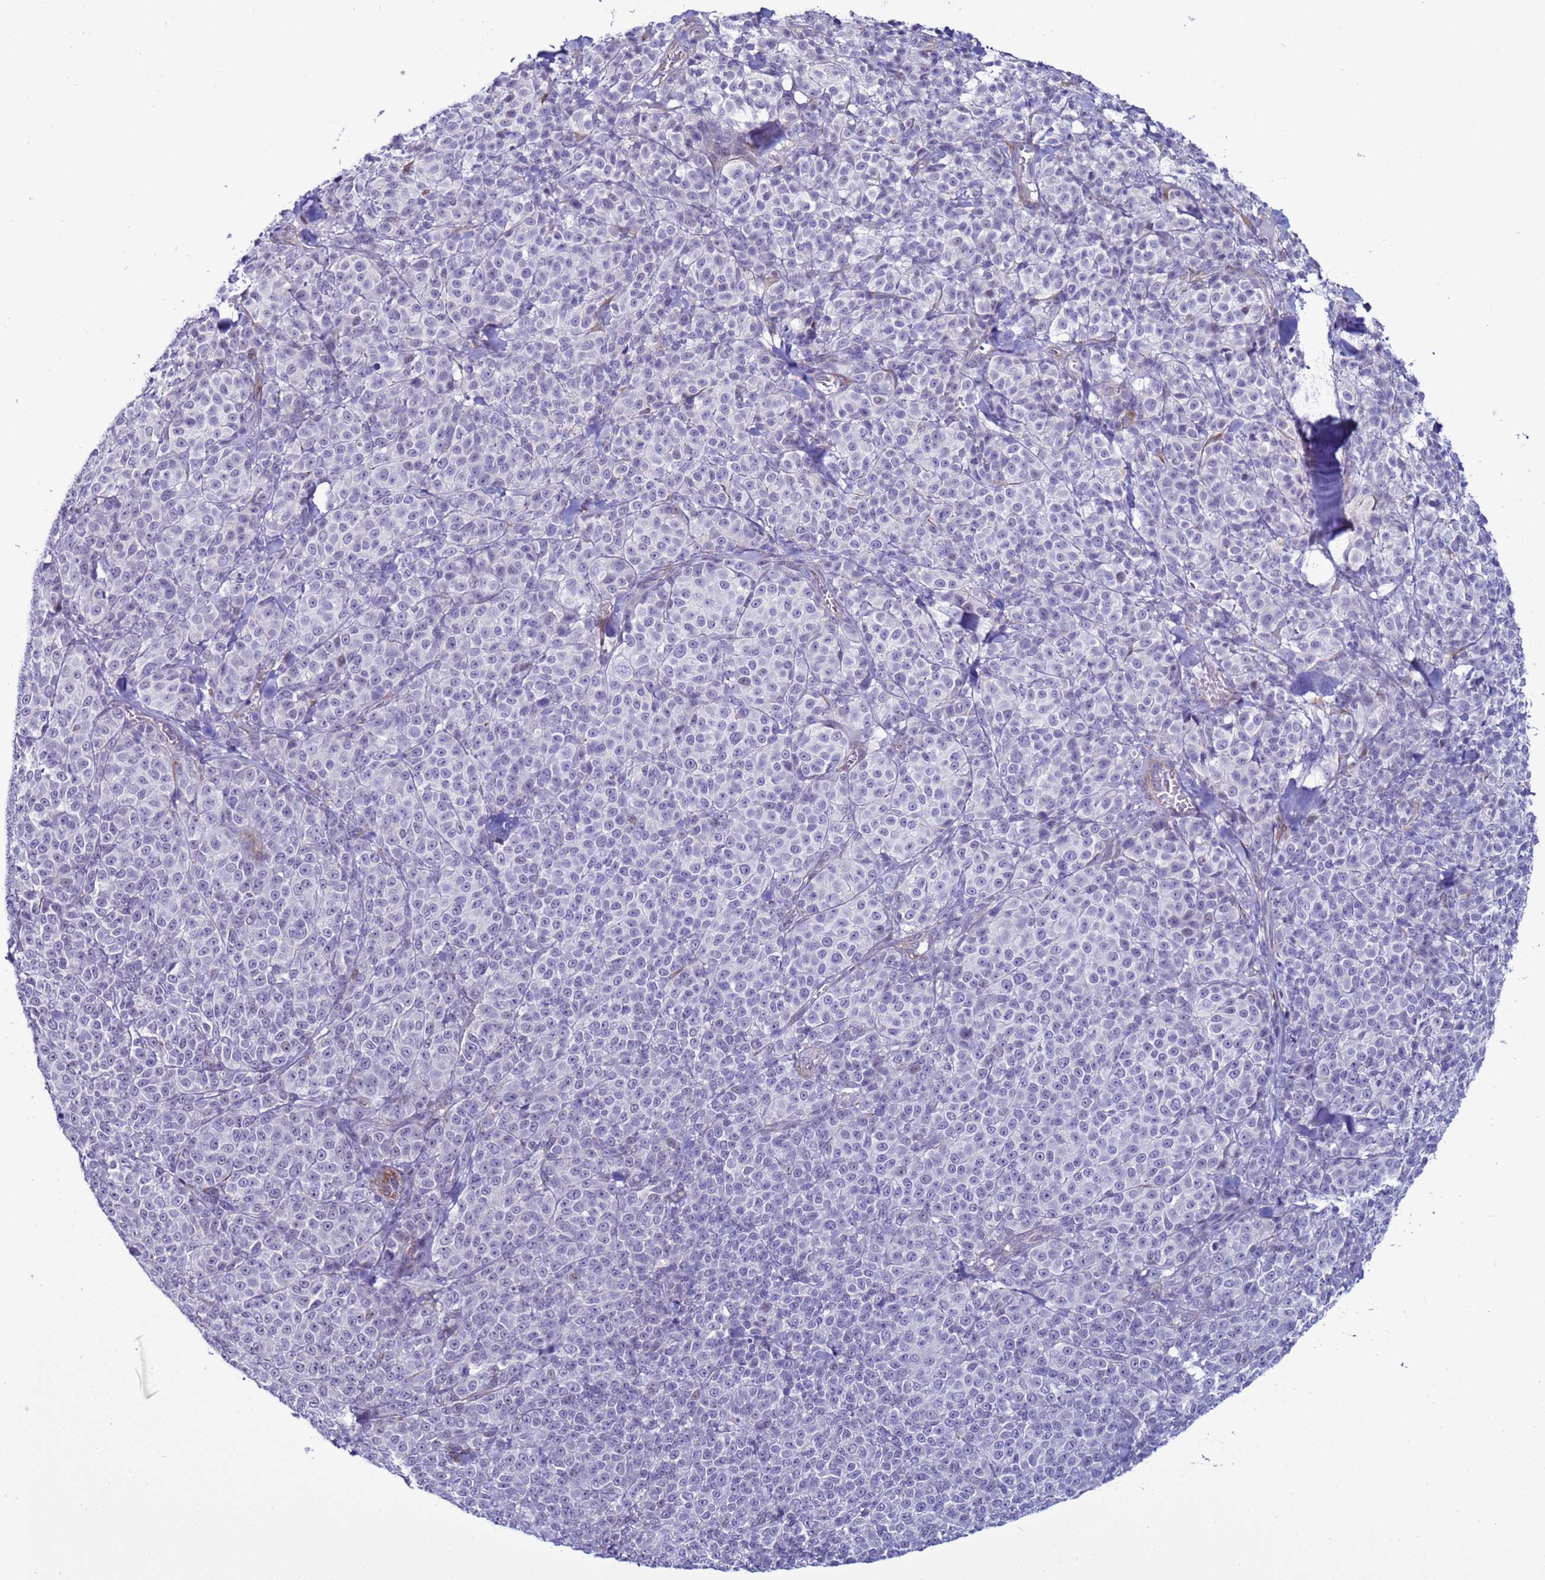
{"staining": {"intensity": "negative", "quantity": "none", "location": "none"}, "tissue": "melanoma", "cell_type": "Tumor cells", "image_type": "cancer", "snomed": [{"axis": "morphology", "description": "Normal tissue, NOS"}, {"axis": "morphology", "description": "Malignant melanoma, NOS"}, {"axis": "topography", "description": "Skin"}], "caption": "DAB immunohistochemical staining of melanoma shows no significant positivity in tumor cells.", "gene": "LRRC10B", "patient": {"sex": "female", "age": 34}}